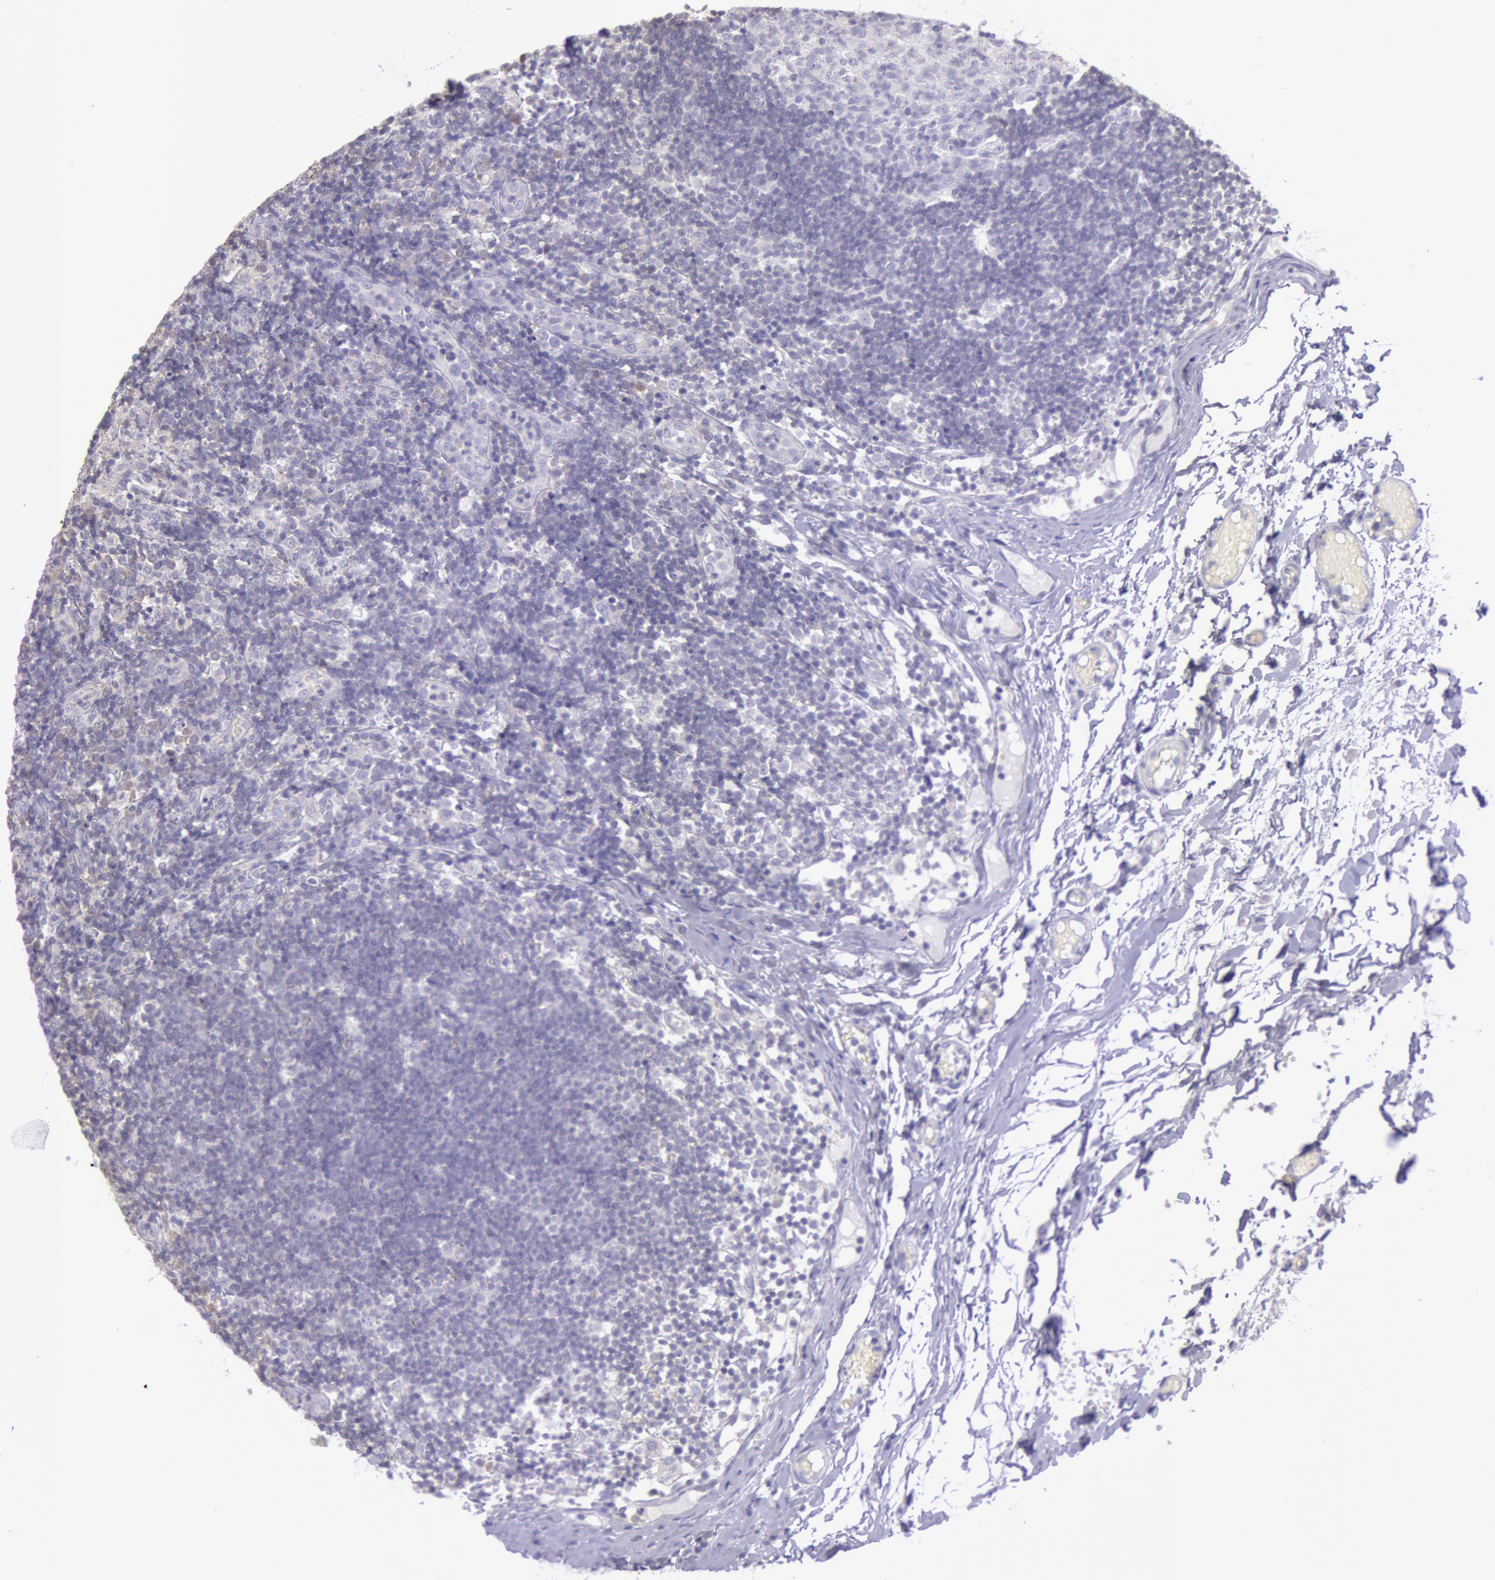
{"staining": {"intensity": "negative", "quantity": "none", "location": "none"}, "tissue": "lymph node", "cell_type": "Germinal center cells", "image_type": "normal", "snomed": [{"axis": "morphology", "description": "Normal tissue, NOS"}, {"axis": "morphology", "description": "Inflammation, NOS"}, {"axis": "topography", "description": "Lymph node"}, {"axis": "topography", "description": "Salivary gland"}], "caption": "DAB immunohistochemical staining of benign lymph node displays no significant expression in germinal center cells. (Brightfield microscopy of DAB (3,3'-diaminobenzidine) immunohistochemistry at high magnification).", "gene": "MYH1", "patient": {"sex": "male", "age": 3}}